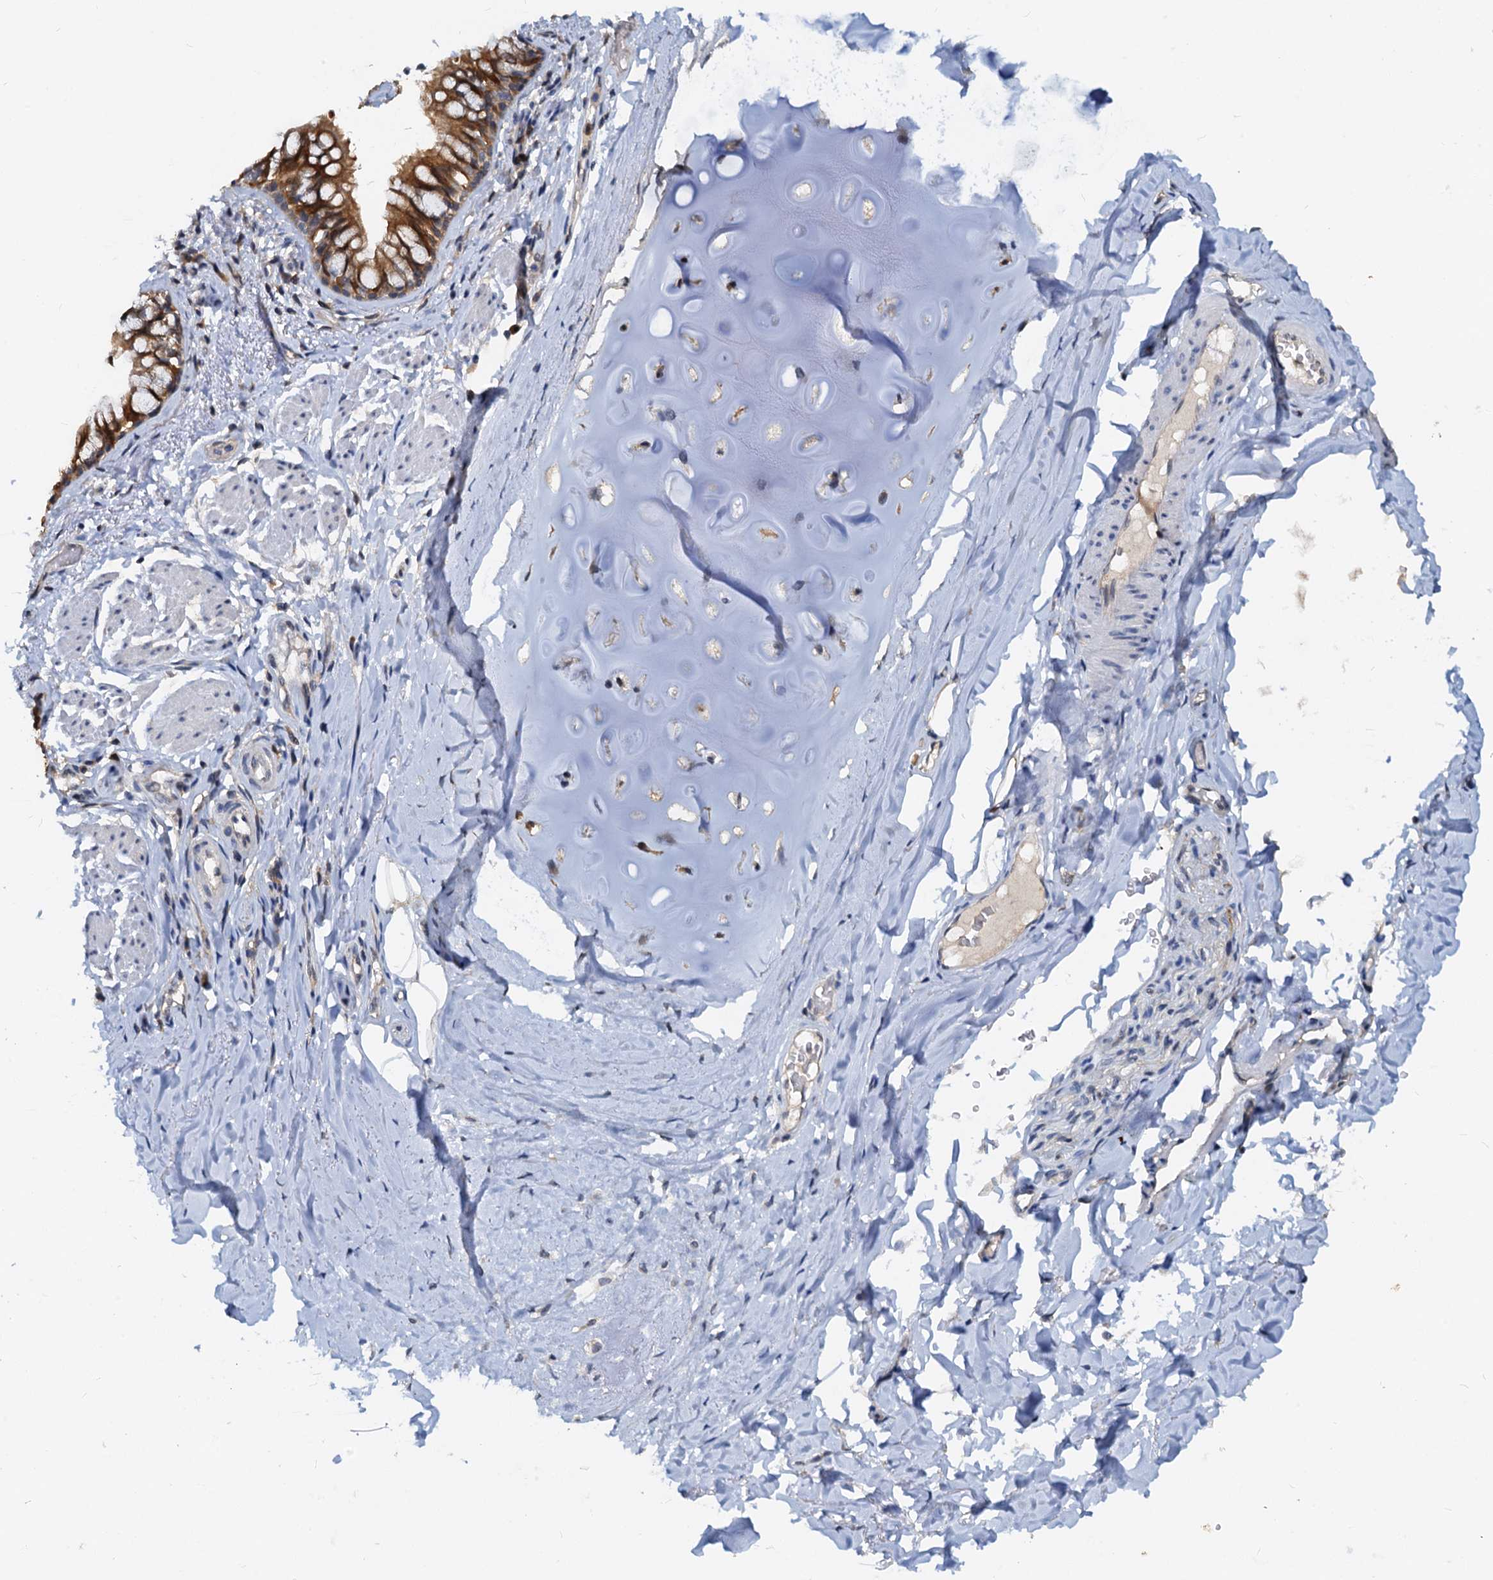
{"staining": {"intensity": "strong", "quantity": ">75%", "location": "cytoplasmic/membranous"}, "tissue": "bronchus", "cell_type": "Respiratory epithelial cells", "image_type": "normal", "snomed": [{"axis": "morphology", "description": "Normal tissue, NOS"}, {"axis": "topography", "description": "Cartilage tissue"}, {"axis": "topography", "description": "Bronchus"}], "caption": "The immunohistochemical stain highlights strong cytoplasmic/membranous staining in respiratory epithelial cells of benign bronchus.", "gene": "PTGES3", "patient": {"sex": "female", "age": 36}}